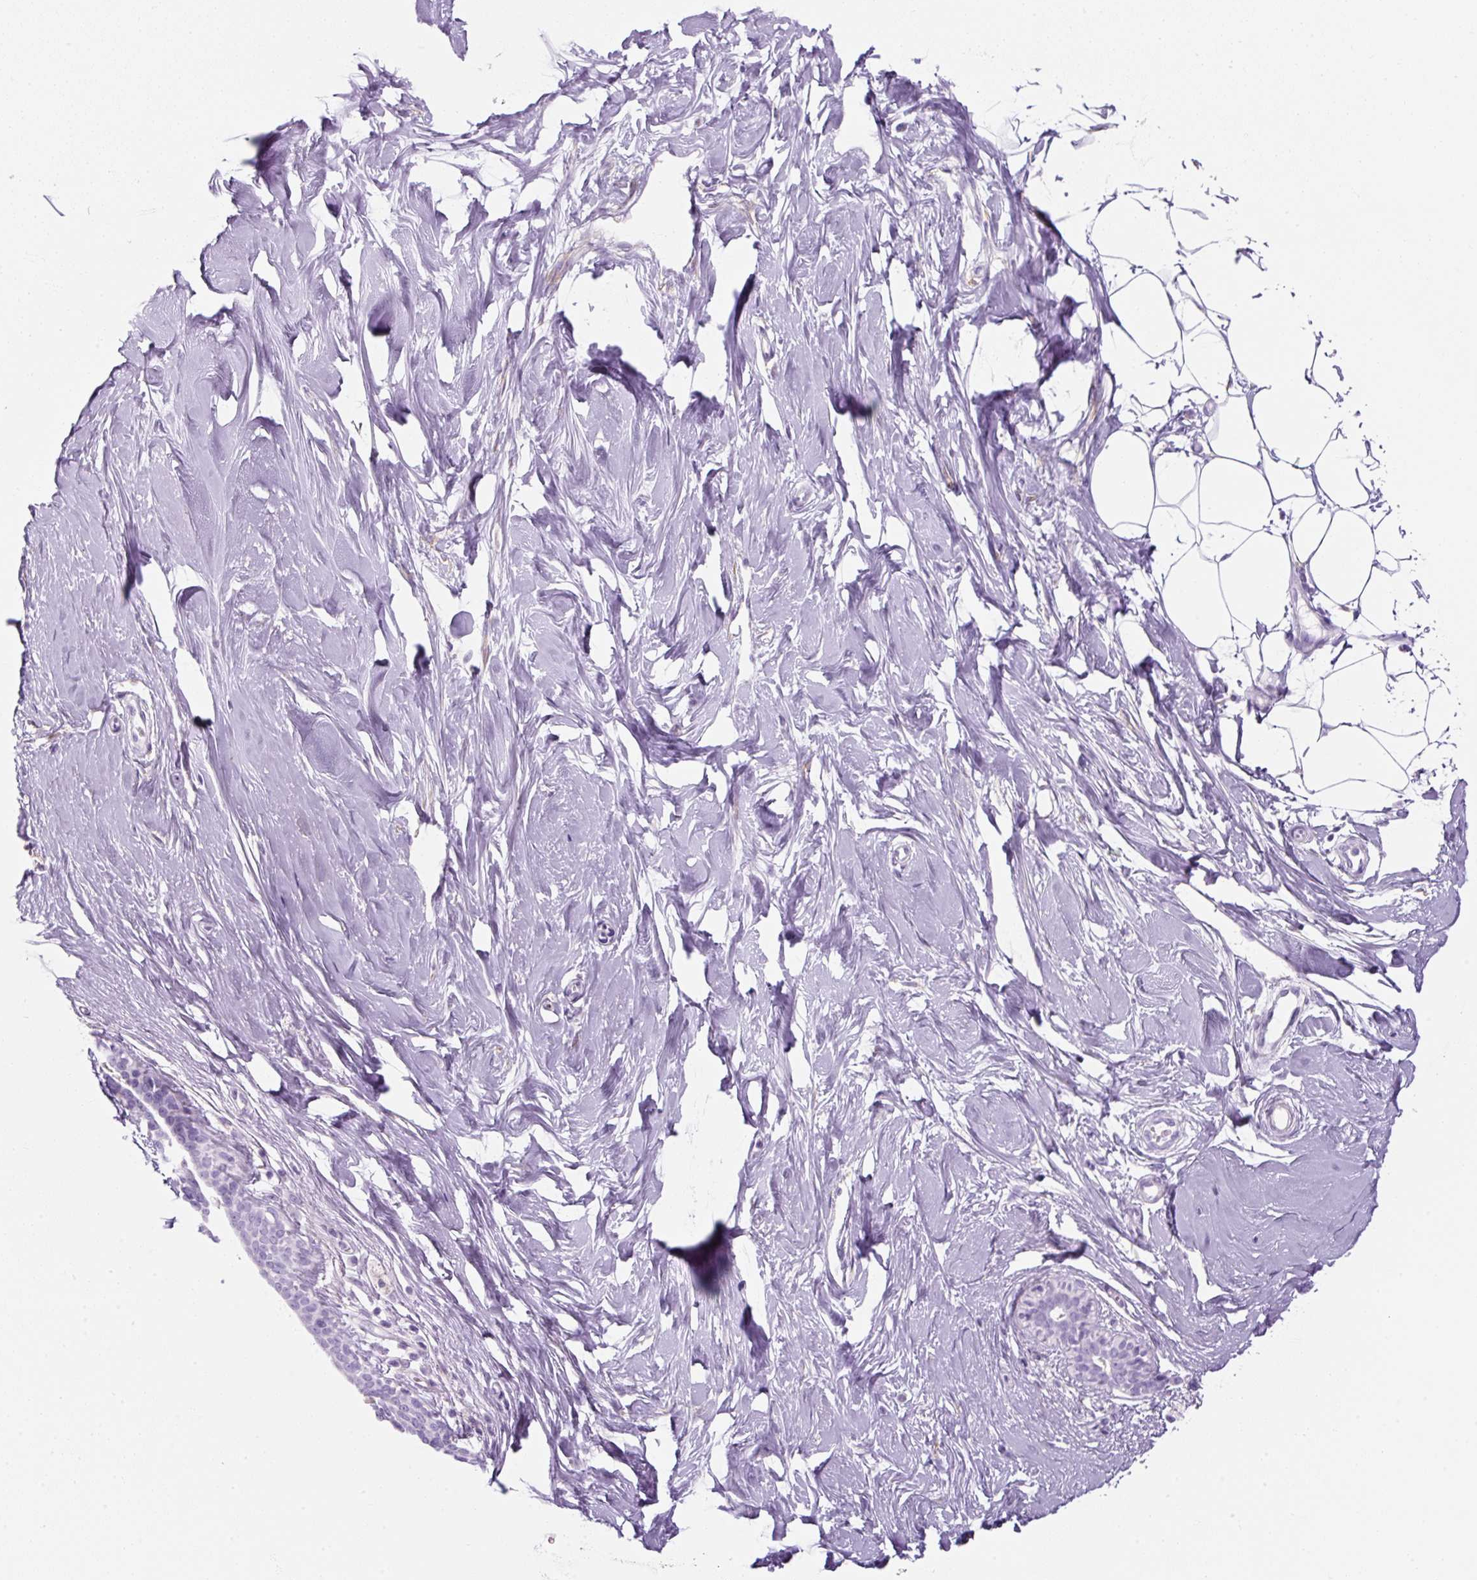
{"staining": {"intensity": "negative", "quantity": "none", "location": "none"}, "tissue": "breast", "cell_type": "Adipocytes", "image_type": "normal", "snomed": [{"axis": "morphology", "description": "Normal tissue, NOS"}, {"axis": "topography", "description": "Breast"}], "caption": "The histopathology image demonstrates no significant positivity in adipocytes of breast. (Stains: DAB immunohistochemistry (IHC) with hematoxylin counter stain, Microscopy: brightfield microscopy at high magnification).", "gene": "ENSG00000288796", "patient": {"sex": "female", "age": 27}}